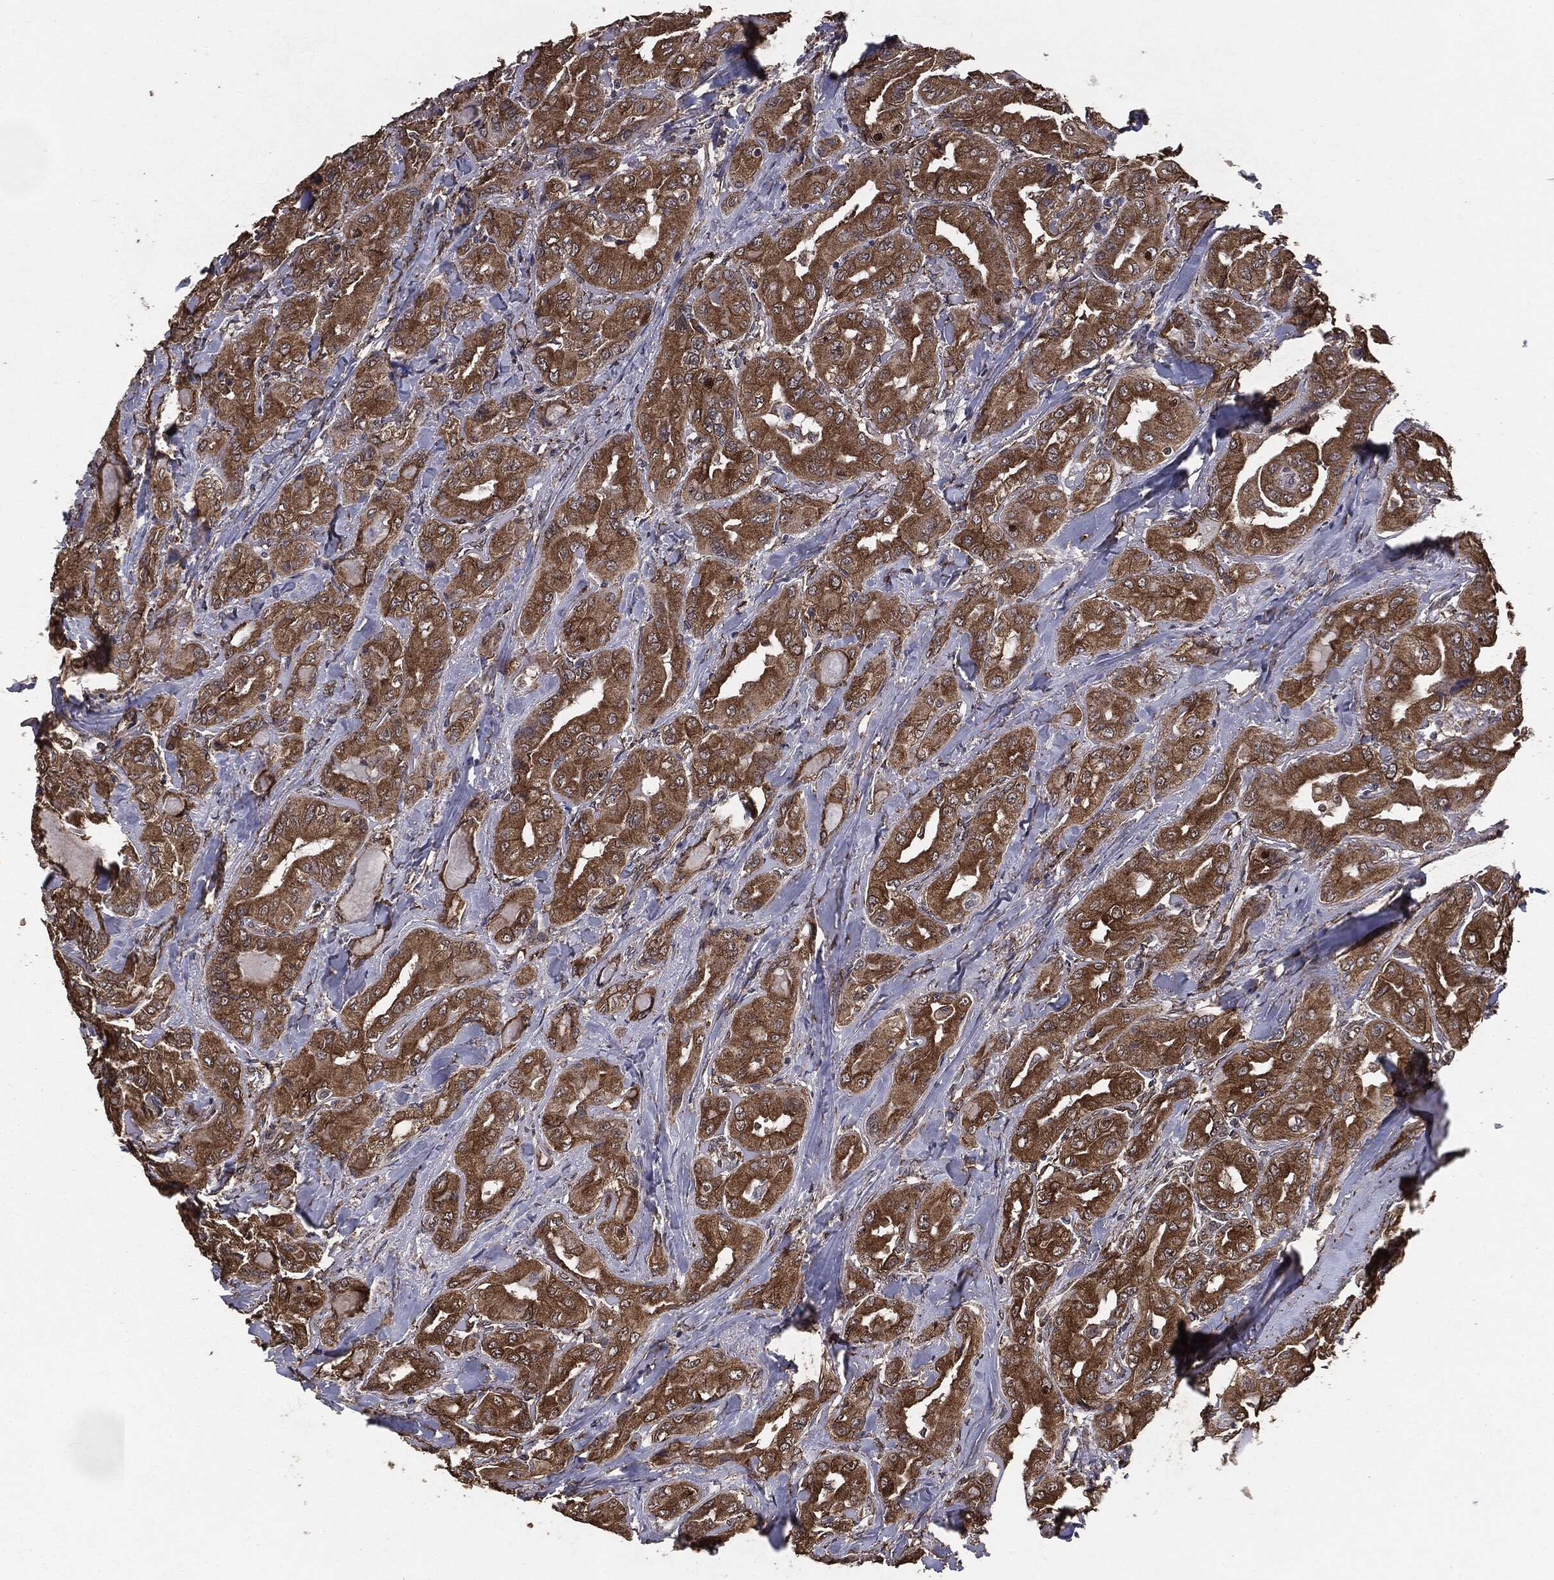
{"staining": {"intensity": "strong", "quantity": ">75%", "location": "cytoplasmic/membranous"}, "tissue": "thyroid cancer", "cell_type": "Tumor cells", "image_type": "cancer", "snomed": [{"axis": "morphology", "description": "Normal tissue, NOS"}, {"axis": "morphology", "description": "Papillary adenocarcinoma, NOS"}, {"axis": "topography", "description": "Thyroid gland"}], "caption": "Immunohistochemistry (DAB (3,3'-diaminobenzidine)) staining of thyroid cancer displays strong cytoplasmic/membranous protein staining in approximately >75% of tumor cells.", "gene": "MTOR", "patient": {"sex": "female", "age": 66}}